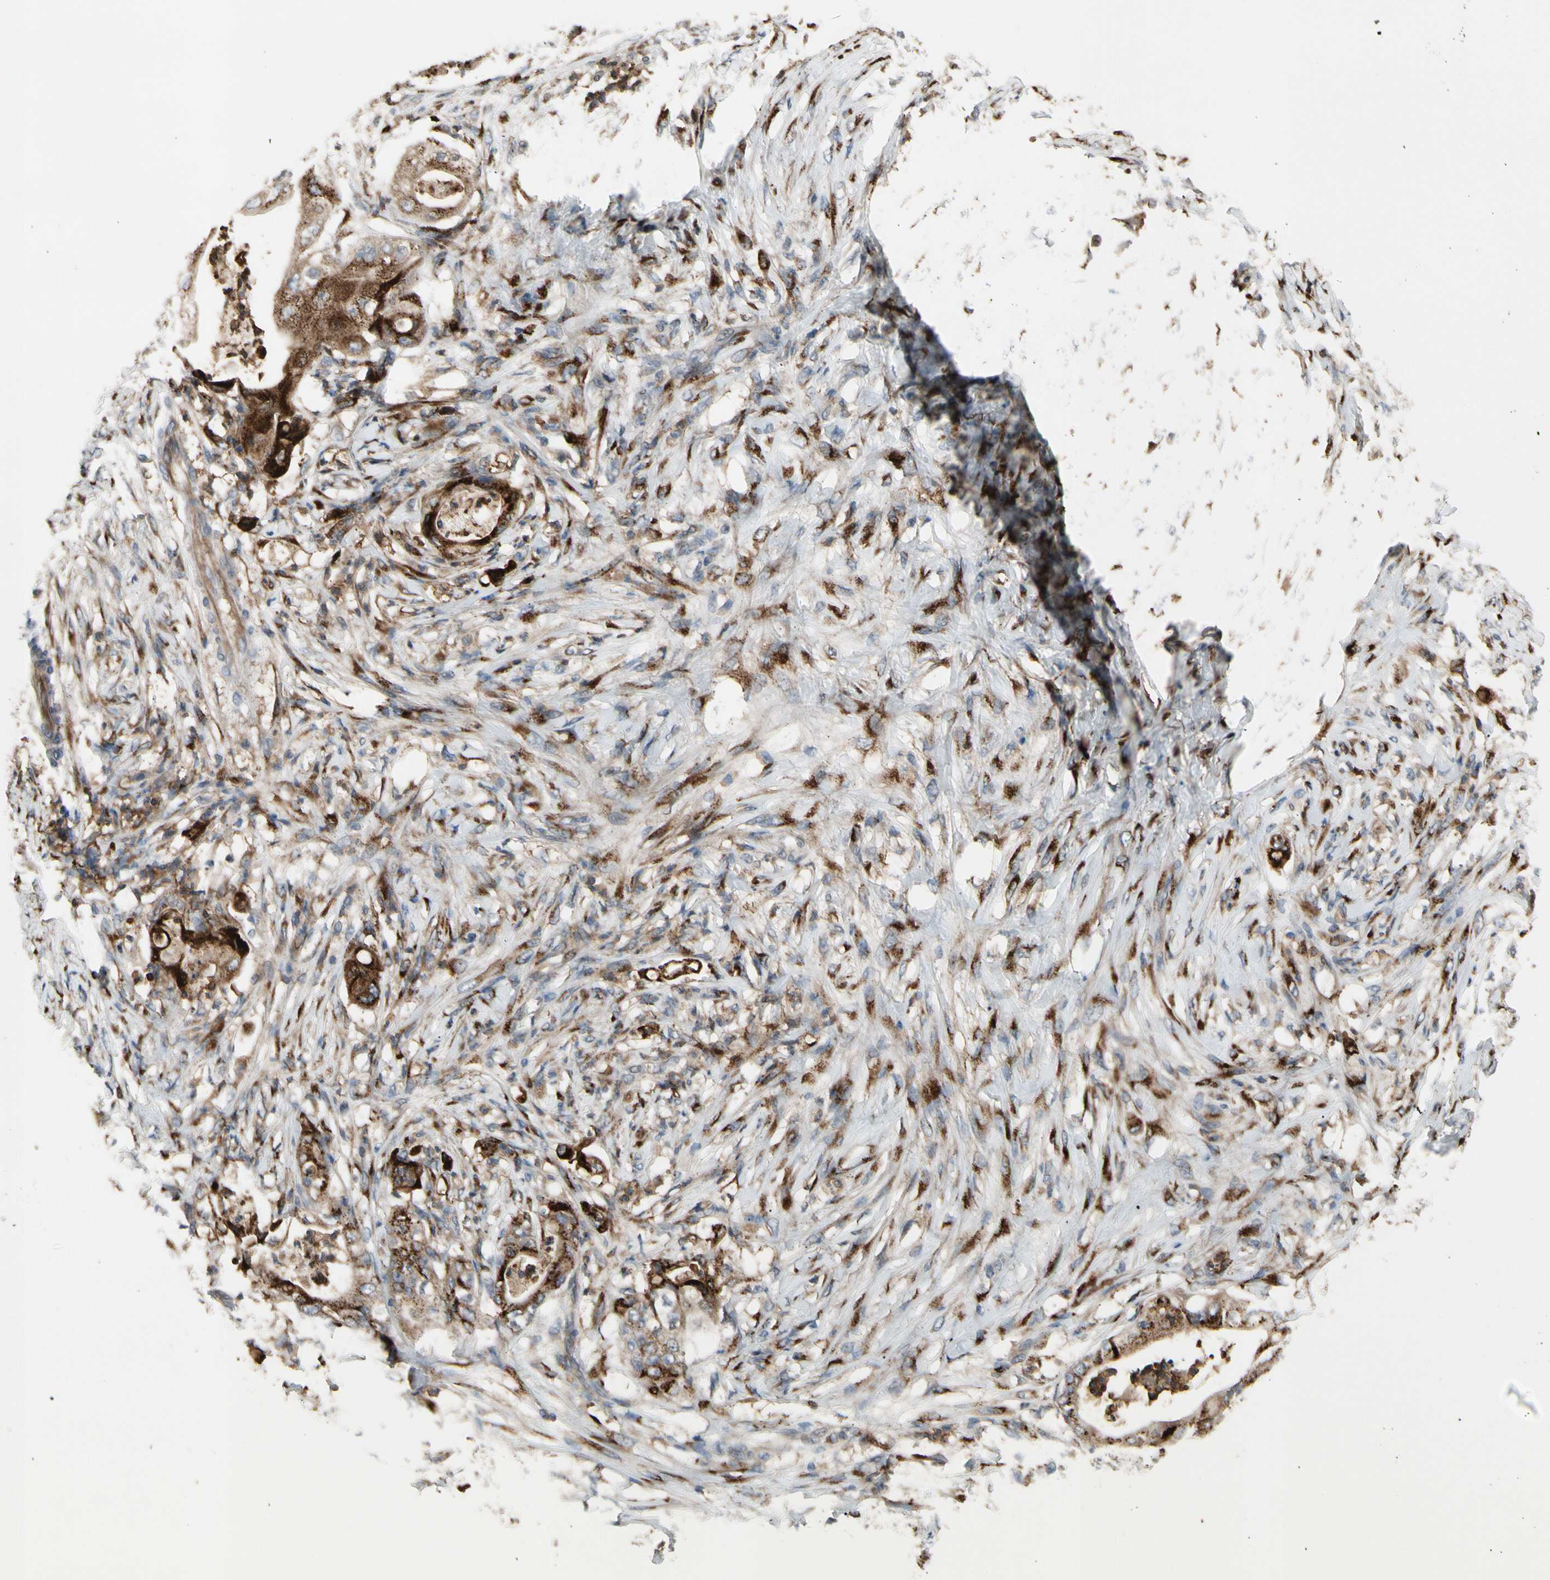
{"staining": {"intensity": "strong", "quantity": ">75%", "location": "cytoplasmic/membranous"}, "tissue": "stomach cancer", "cell_type": "Tumor cells", "image_type": "cancer", "snomed": [{"axis": "morphology", "description": "Adenocarcinoma, NOS"}, {"axis": "topography", "description": "Stomach"}], "caption": "Protein staining reveals strong cytoplasmic/membranous staining in about >75% of tumor cells in stomach cancer (adenocarcinoma). The protein of interest is shown in brown color, while the nuclei are stained blue.", "gene": "GALNT5", "patient": {"sex": "female", "age": 73}}